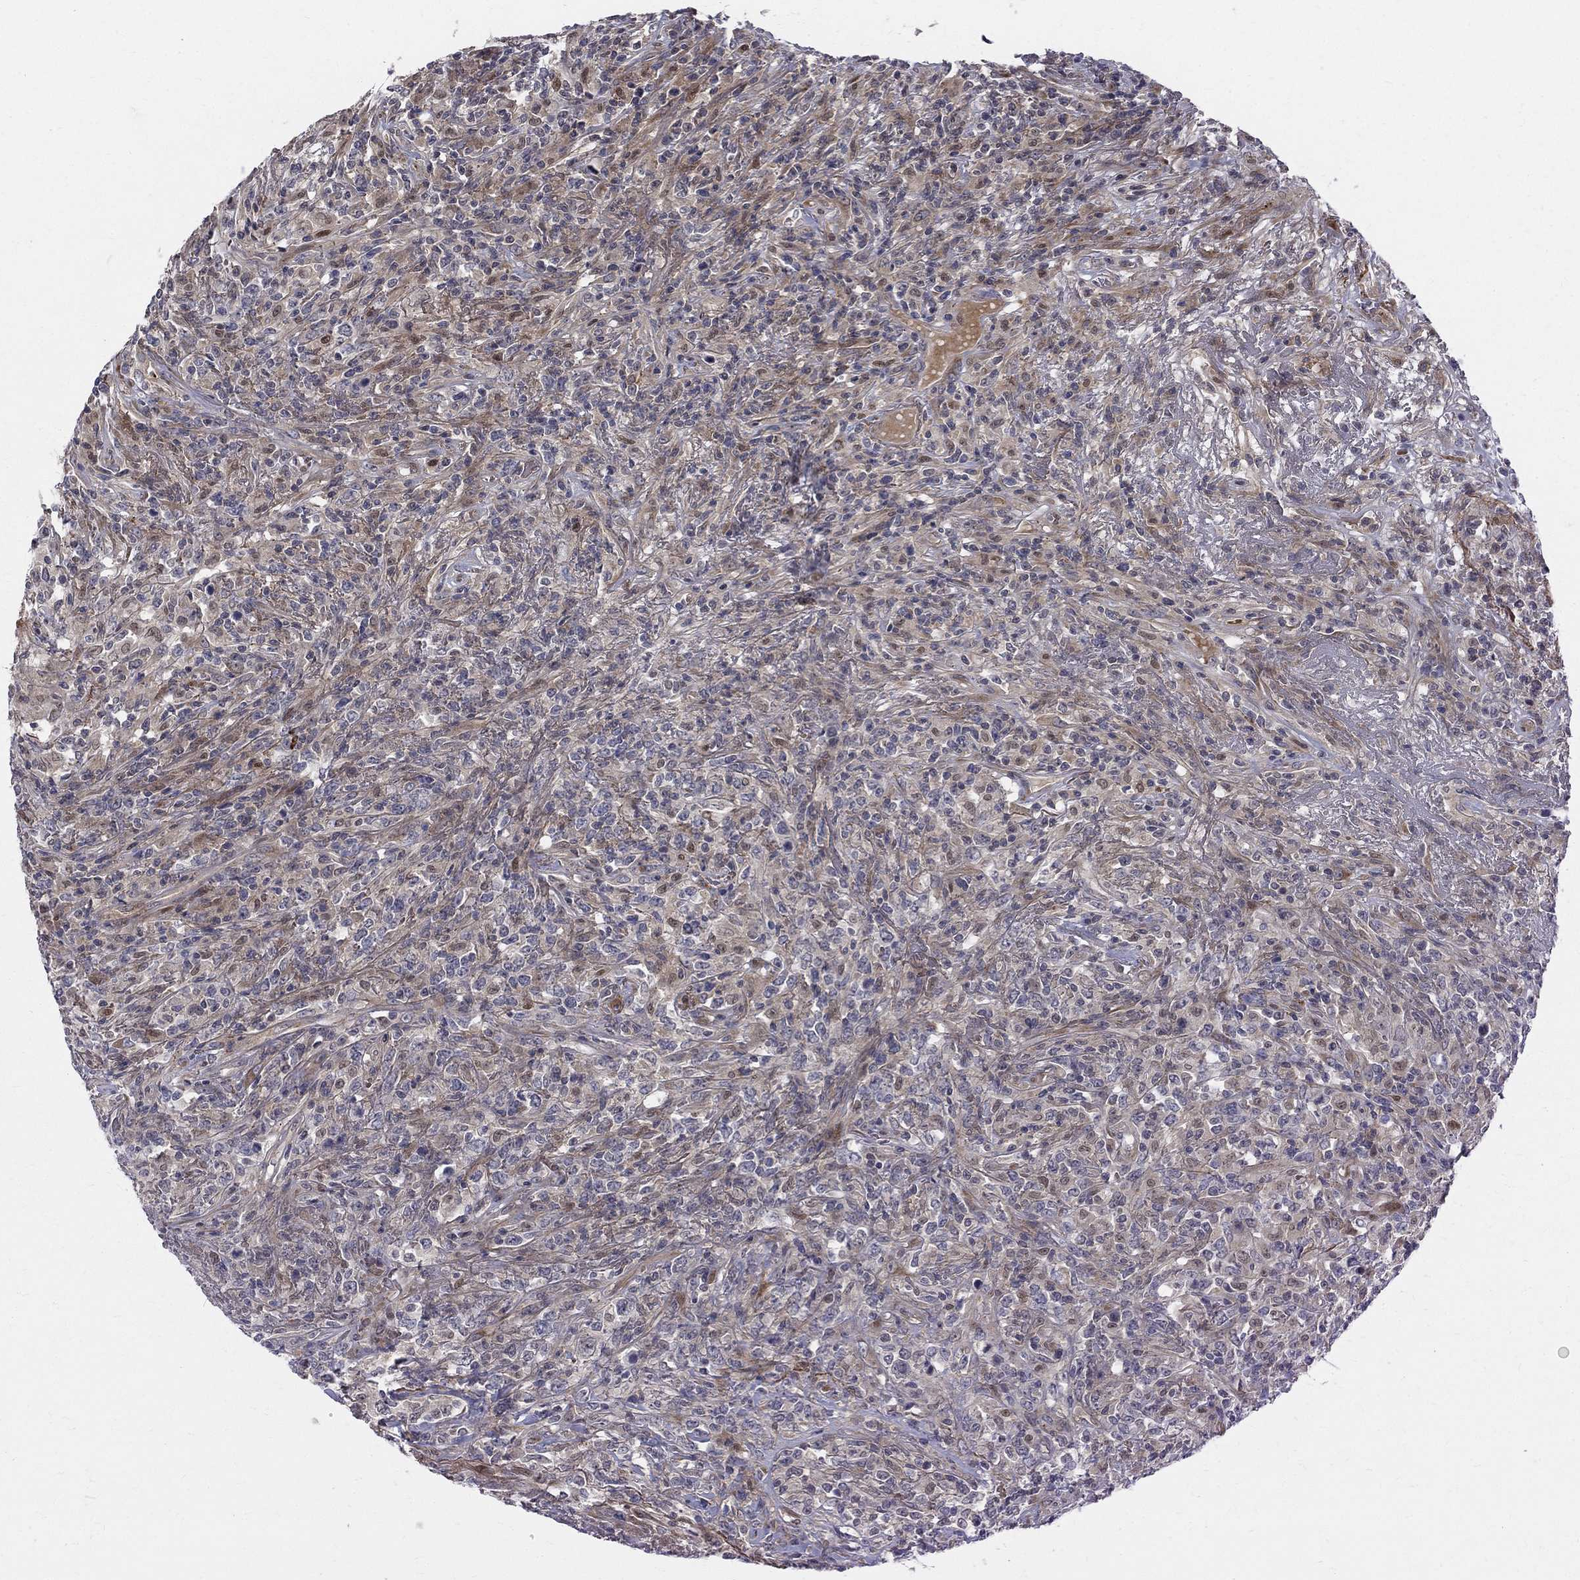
{"staining": {"intensity": "negative", "quantity": "none", "location": "none"}, "tissue": "lymphoma", "cell_type": "Tumor cells", "image_type": "cancer", "snomed": [{"axis": "morphology", "description": "Malignant lymphoma, non-Hodgkin's type, High grade"}, {"axis": "topography", "description": "Lung"}], "caption": "Malignant lymphoma, non-Hodgkin's type (high-grade) was stained to show a protein in brown. There is no significant expression in tumor cells. (Stains: DAB (3,3'-diaminobenzidine) immunohistochemistry (IHC) with hematoxylin counter stain, Microscopy: brightfield microscopy at high magnification).", "gene": "WDR19", "patient": {"sex": "male", "age": 79}}